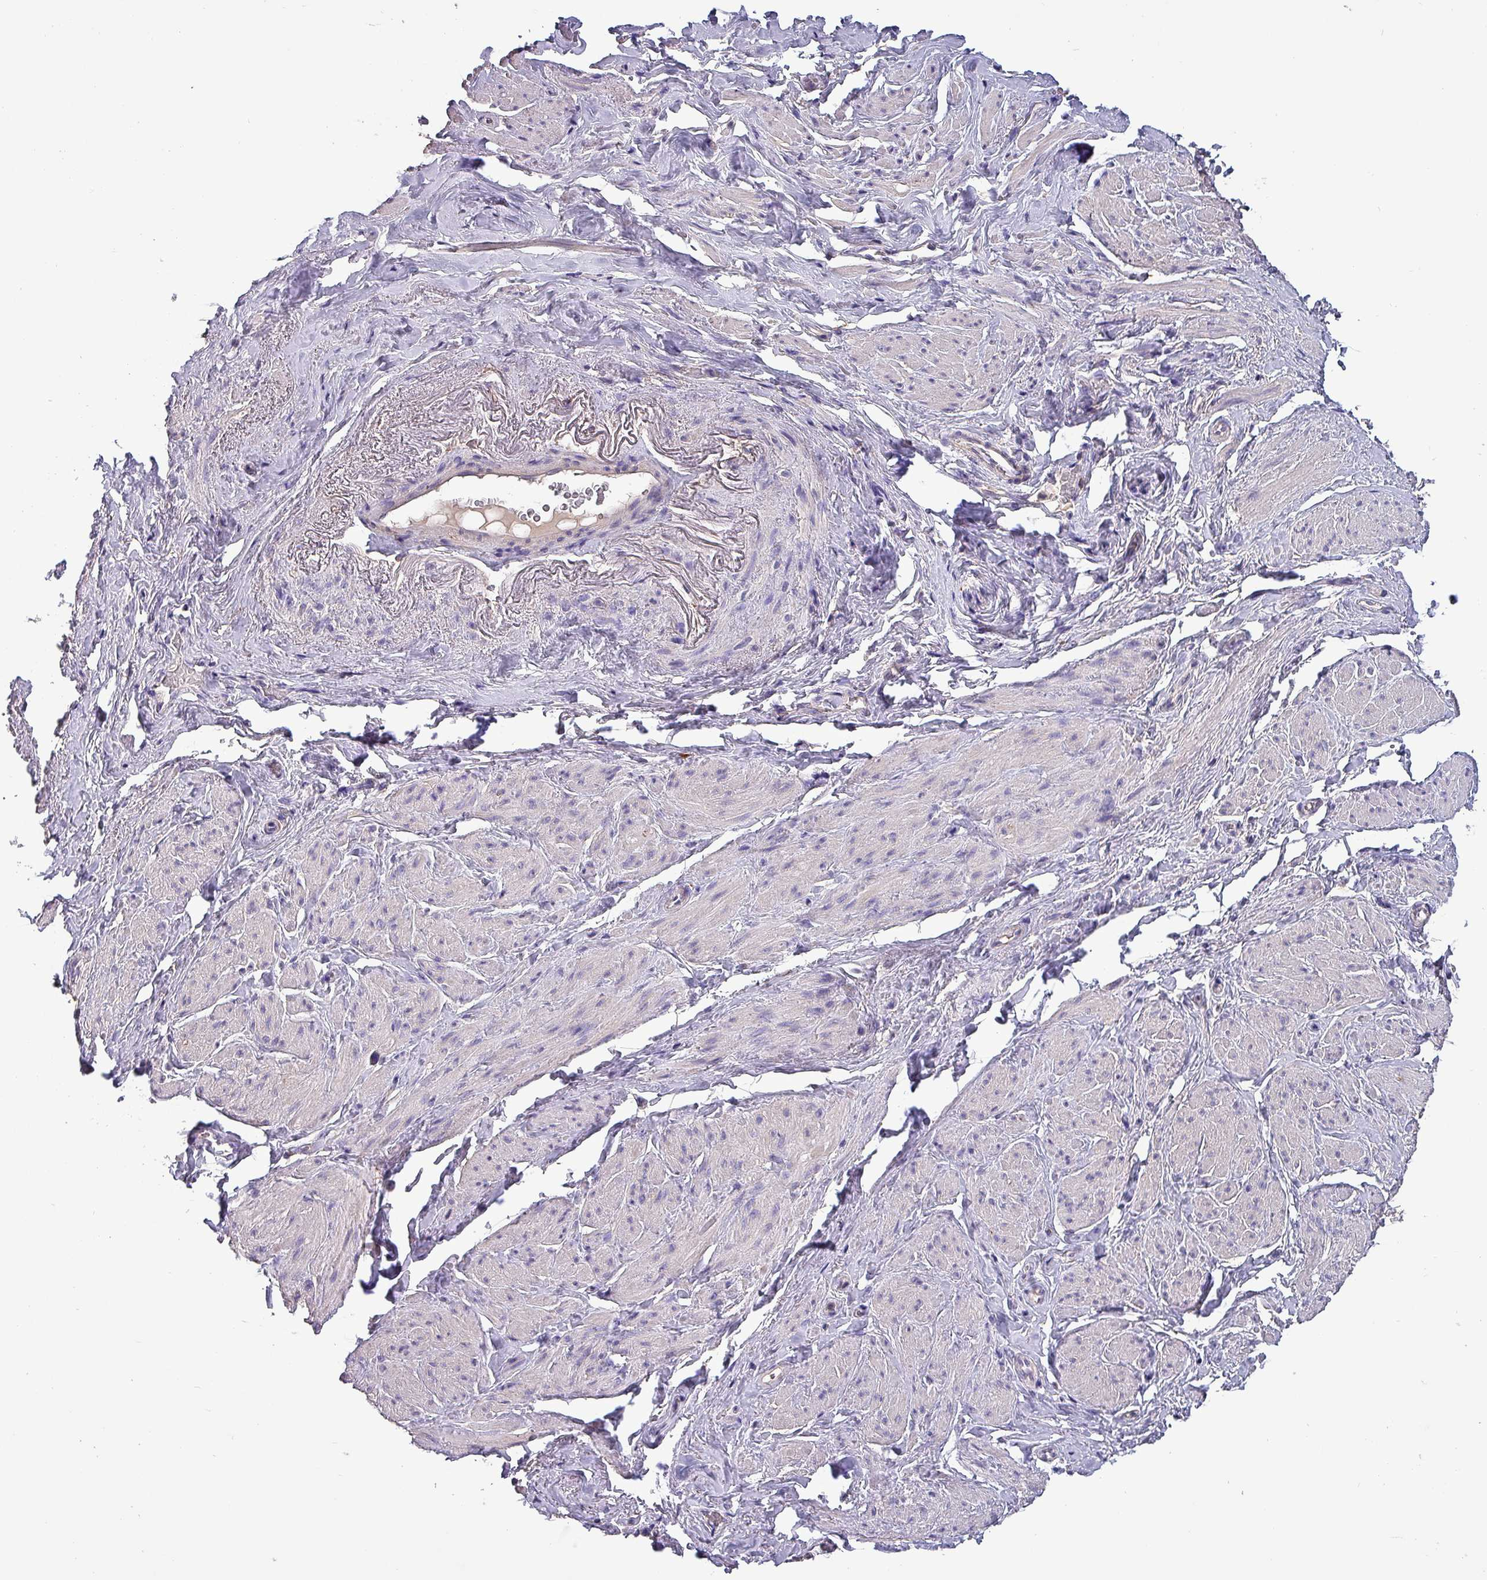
{"staining": {"intensity": "negative", "quantity": "none", "location": "none"}, "tissue": "smooth muscle", "cell_type": "Smooth muscle cells", "image_type": "normal", "snomed": [{"axis": "morphology", "description": "Normal tissue, NOS"}, {"axis": "topography", "description": "Smooth muscle"}, {"axis": "topography", "description": "Peripheral nerve tissue"}], "caption": "Immunohistochemistry (IHC) histopathology image of normal human smooth muscle stained for a protein (brown), which reveals no positivity in smooth muscle cells.", "gene": "HTRA4", "patient": {"sex": "male", "age": 69}}